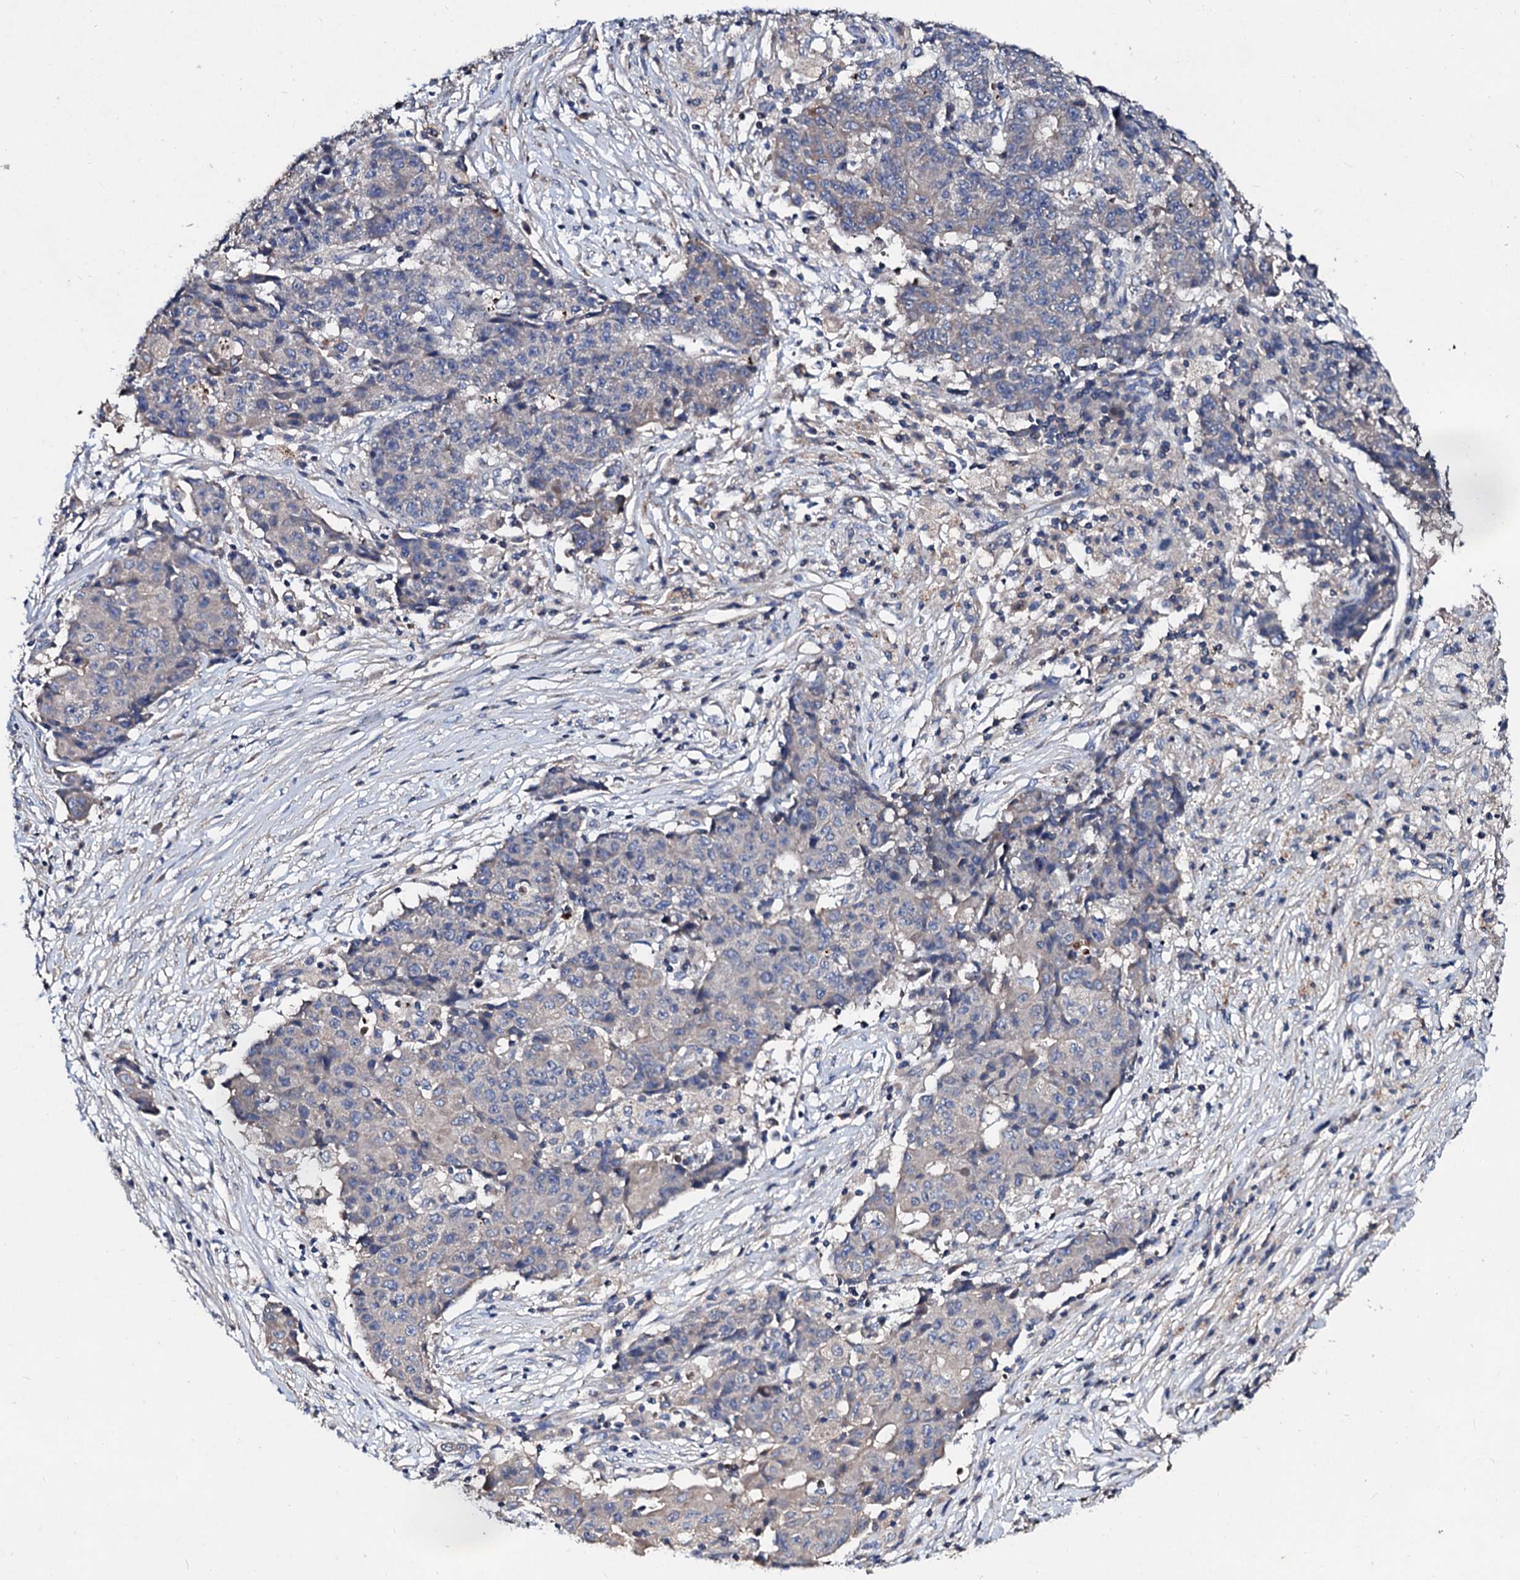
{"staining": {"intensity": "negative", "quantity": "none", "location": "none"}, "tissue": "ovarian cancer", "cell_type": "Tumor cells", "image_type": "cancer", "snomed": [{"axis": "morphology", "description": "Carcinoma, endometroid"}, {"axis": "topography", "description": "Ovary"}], "caption": "IHC image of ovarian cancer stained for a protein (brown), which displays no expression in tumor cells. The staining is performed using DAB brown chromogen with nuclei counter-stained in using hematoxylin.", "gene": "FIBIN", "patient": {"sex": "female", "age": 42}}